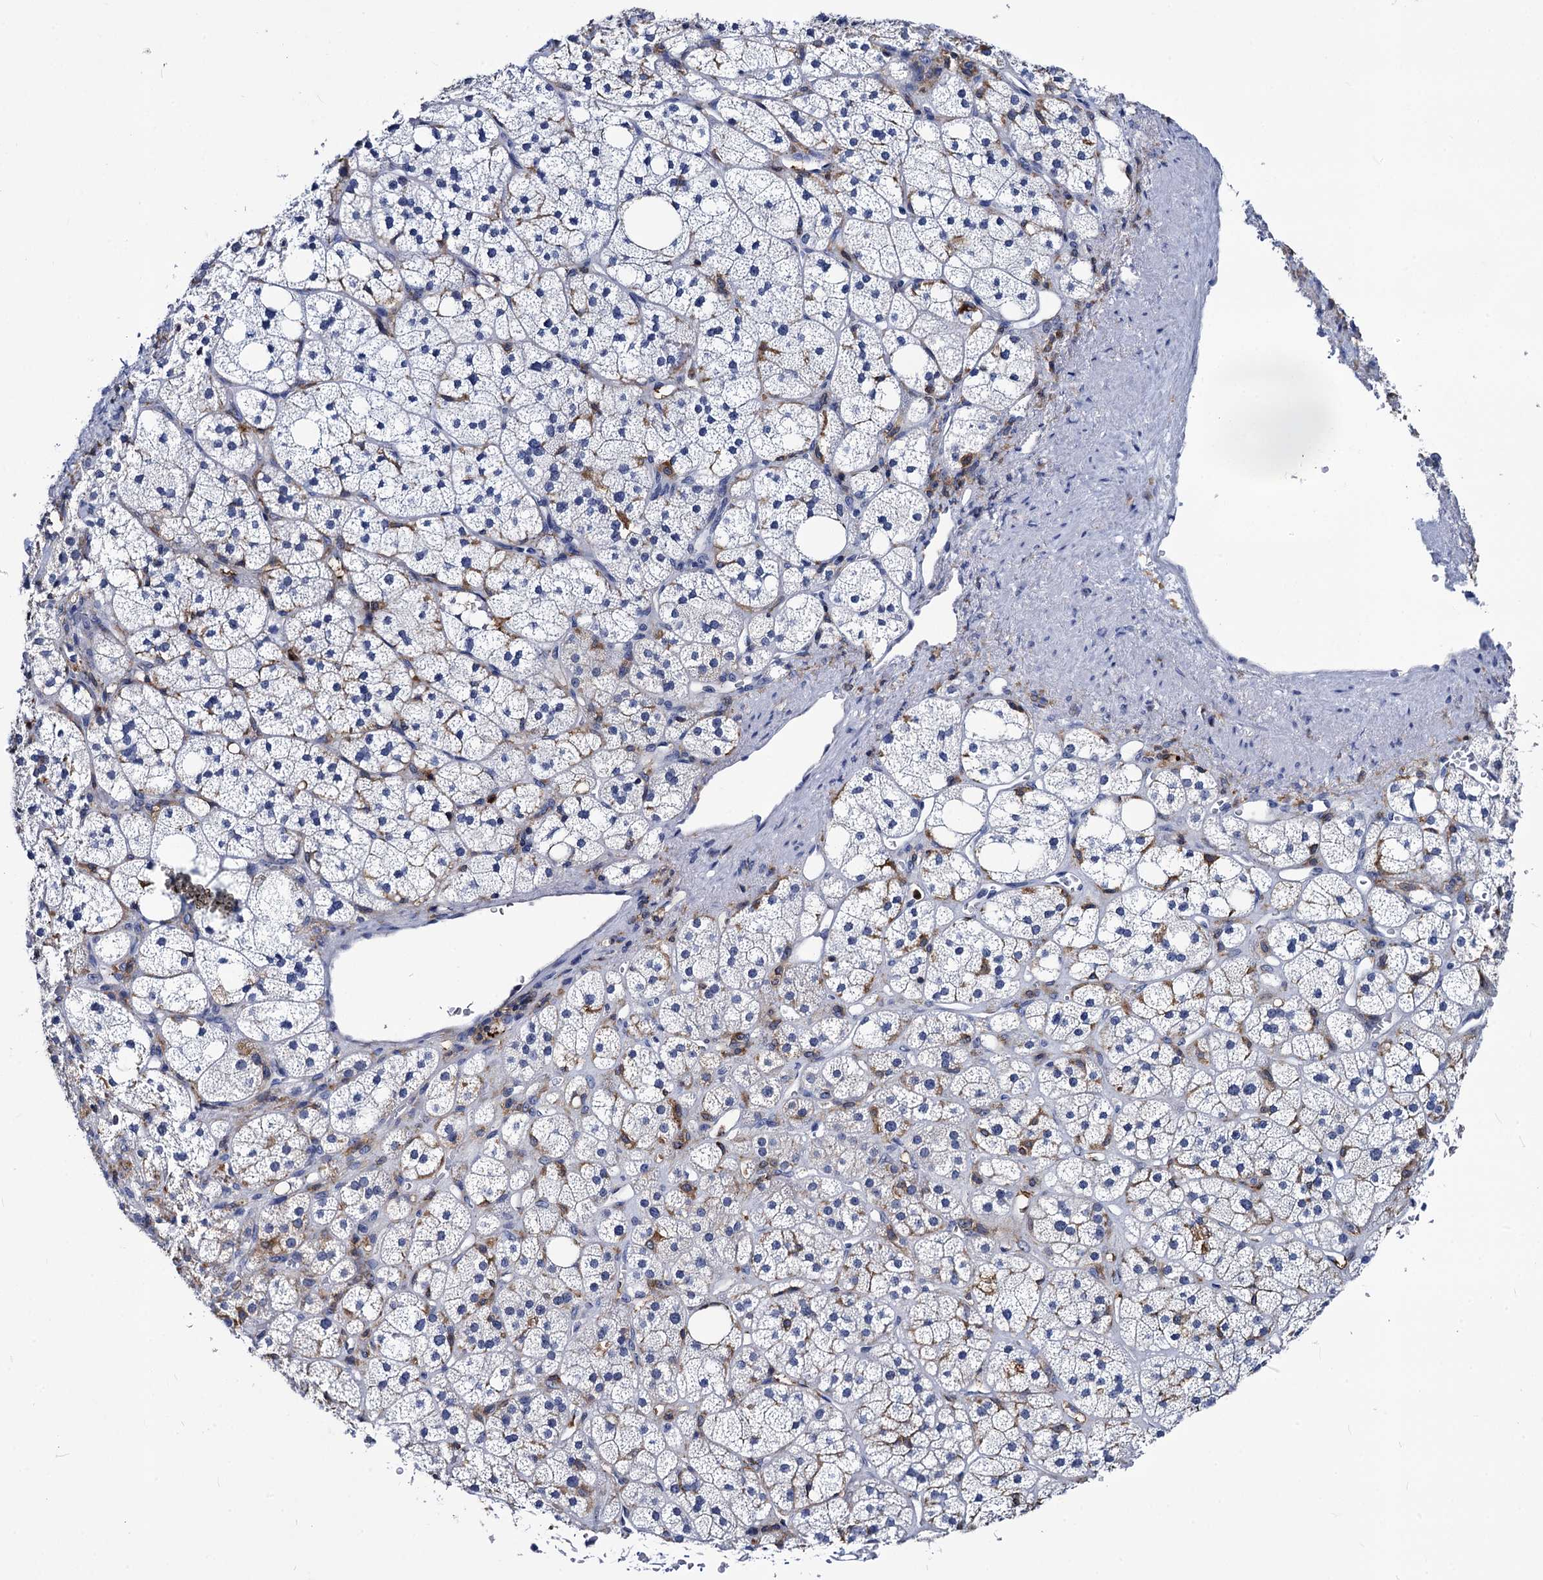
{"staining": {"intensity": "moderate", "quantity": "<25%", "location": "cytoplasmic/membranous"}, "tissue": "adrenal gland", "cell_type": "Glandular cells", "image_type": "normal", "snomed": [{"axis": "morphology", "description": "Normal tissue, NOS"}, {"axis": "topography", "description": "Adrenal gland"}], "caption": "Protein expression analysis of unremarkable human adrenal gland reveals moderate cytoplasmic/membranous positivity in approximately <25% of glandular cells. (Stains: DAB (3,3'-diaminobenzidine) in brown, nuclei in blue, Microscopy: brightfield microscopy at high magnification).", "gene": "RHOG", "patient": {"sex": "male", "age": 61}}